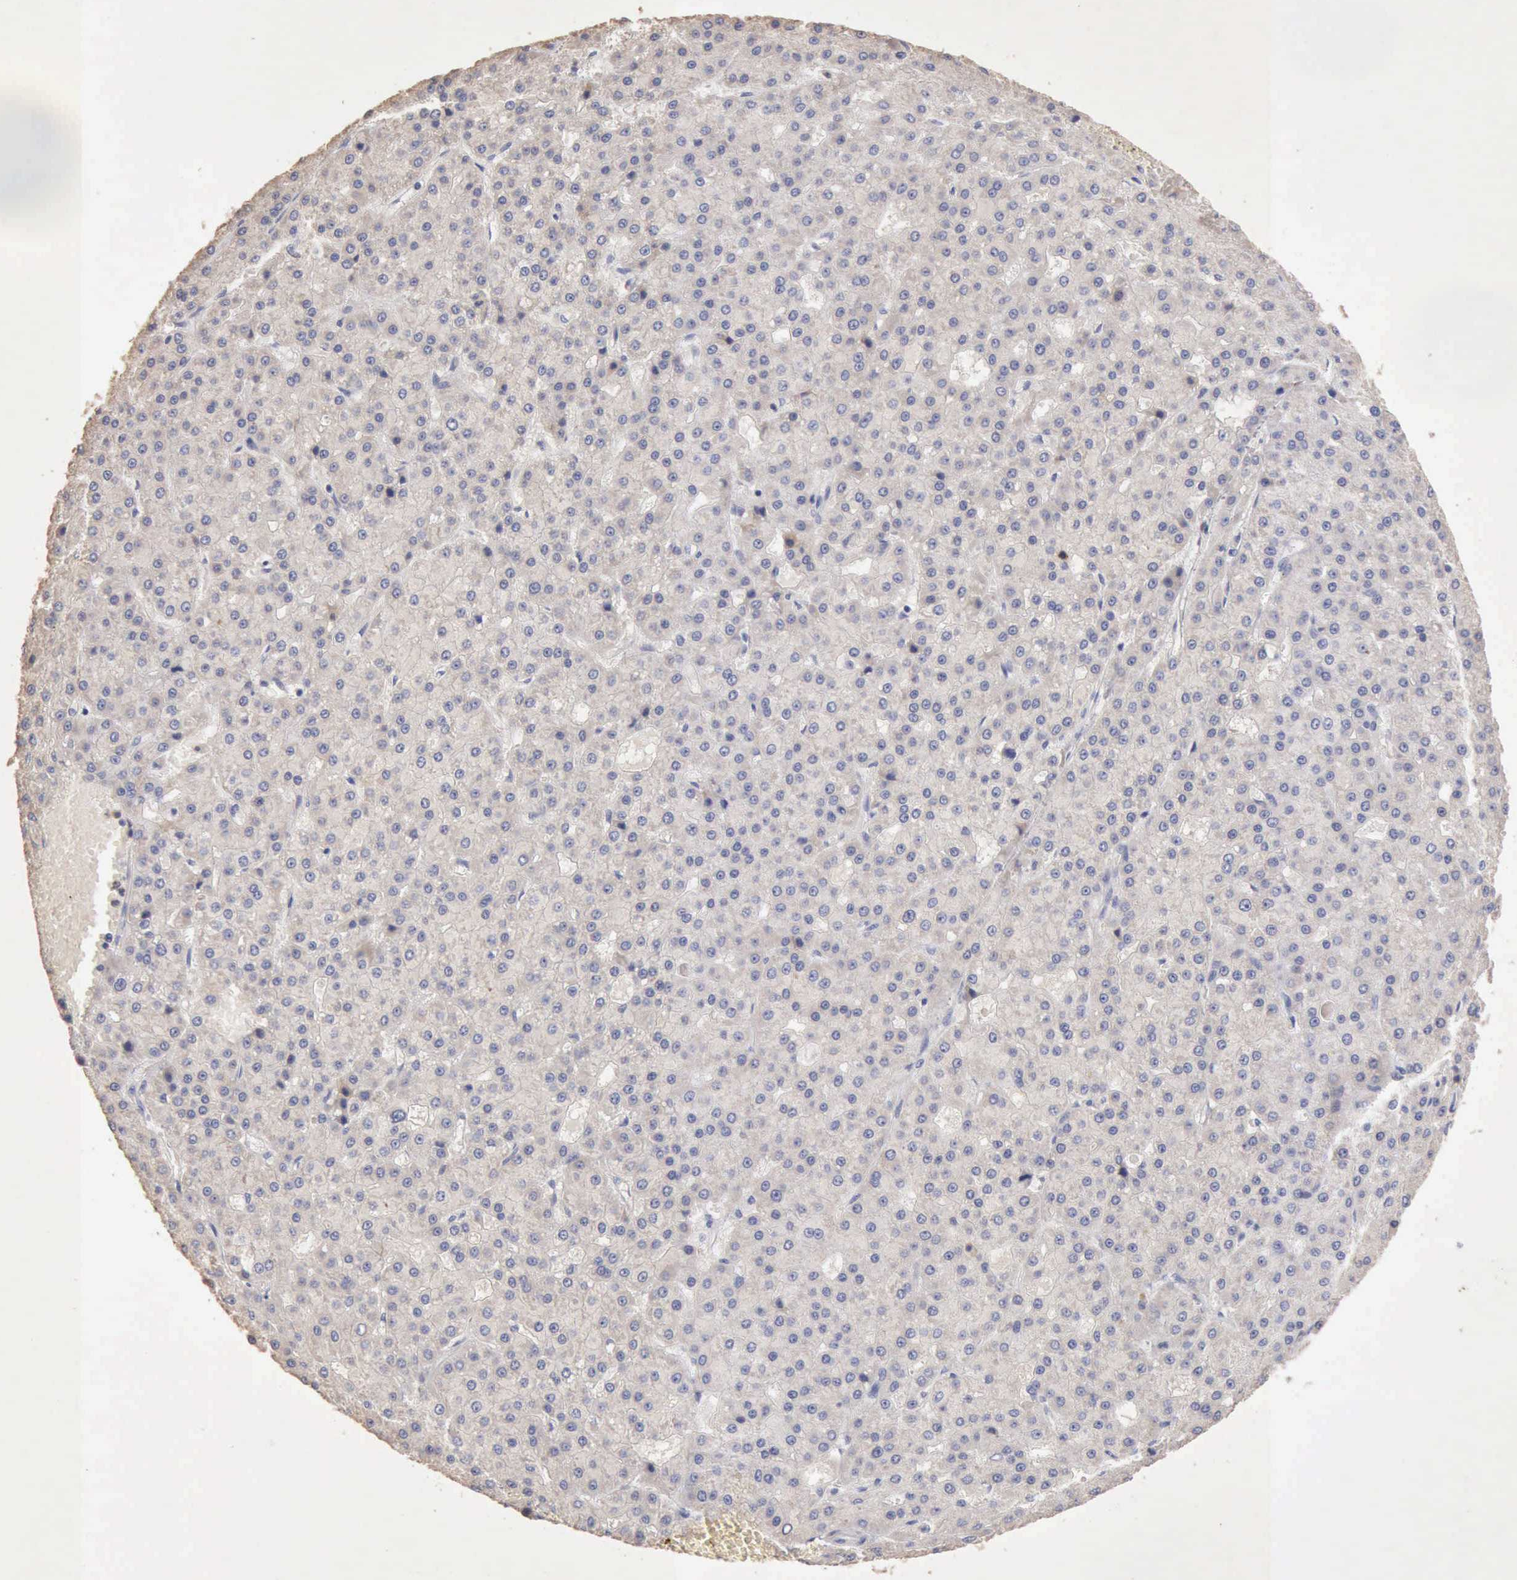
{"staining": {"intensity": "negative", "quantity": "none", "location": "none"}, "tissue": "liver cancer", "cell_type": "Tumor cells", "image_type": "cancer", "snomed": [{"axis": "morphology", "description": "Carcinoma, Hepatocellular, NOS"}, {"axis": "topography", "description": "Liver"}], "caption": "Human liver cancer (hepatocellular carcinoma) stained for a protein using IHC demonstrates no positivity in tumor cells.", "gene": "KRT6B", "patient": {"sex": "male", "age": 47}}